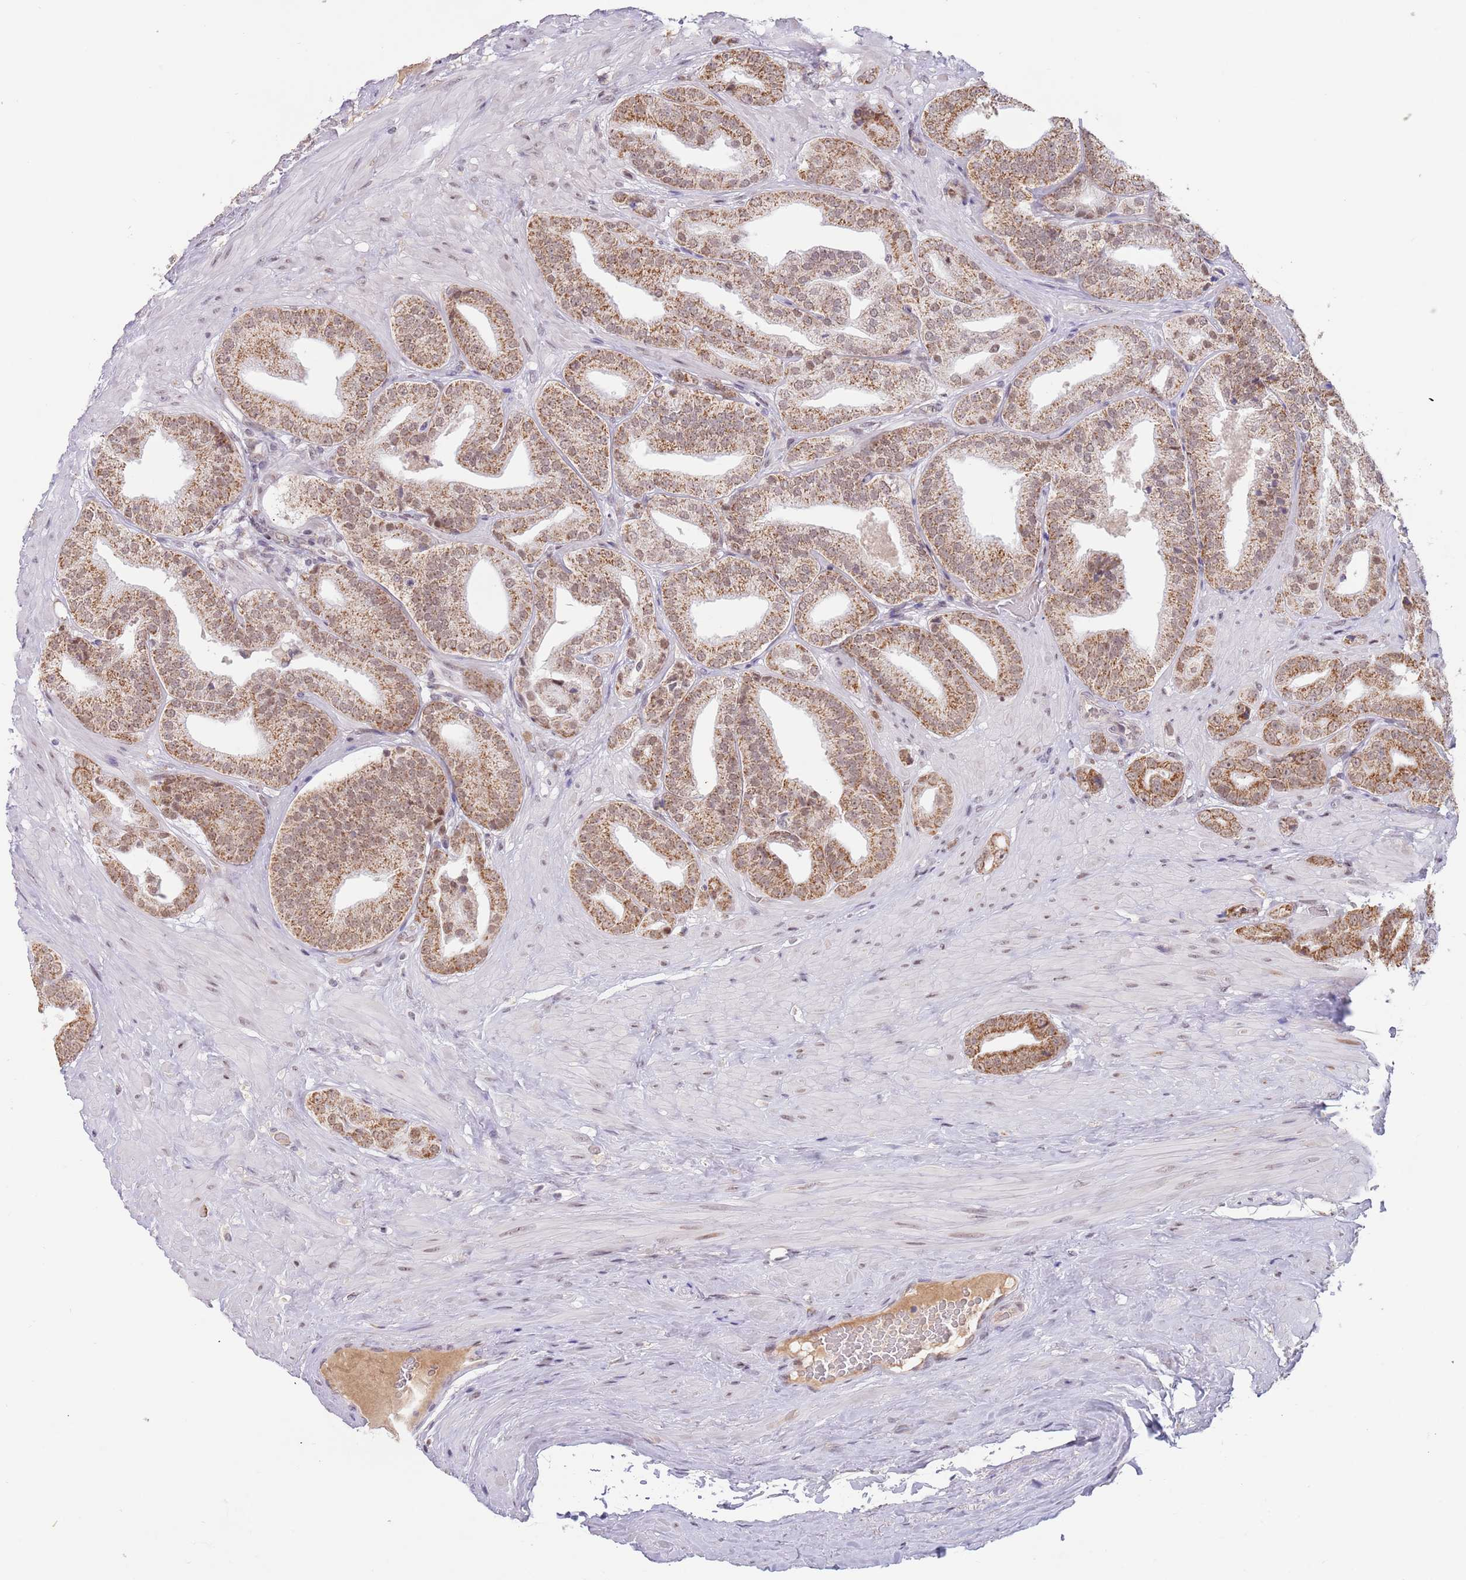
{"staining": {"intensity": "strong", "quantity": ">75%", "location": "cytoplasmic/membranous"}, "tissue": "prostate cancer", "cell_type": "Tumor cells", "image_type": "cancer", "snomed": [{"axis": "morphology", "description": "Adenocarcinoma, High grade"}, {"axis": "topography", "description": "Prostate"}], "caption": "About >75% of tumor cells in high-grade adenocarcinoma (prostate) demonstrate strong cytoplasmic/membranous protein expression as visualized by brown immunohistochemical staining.", "gene": "TIMM13", "patient": {"sex": "male", "age": 63}}